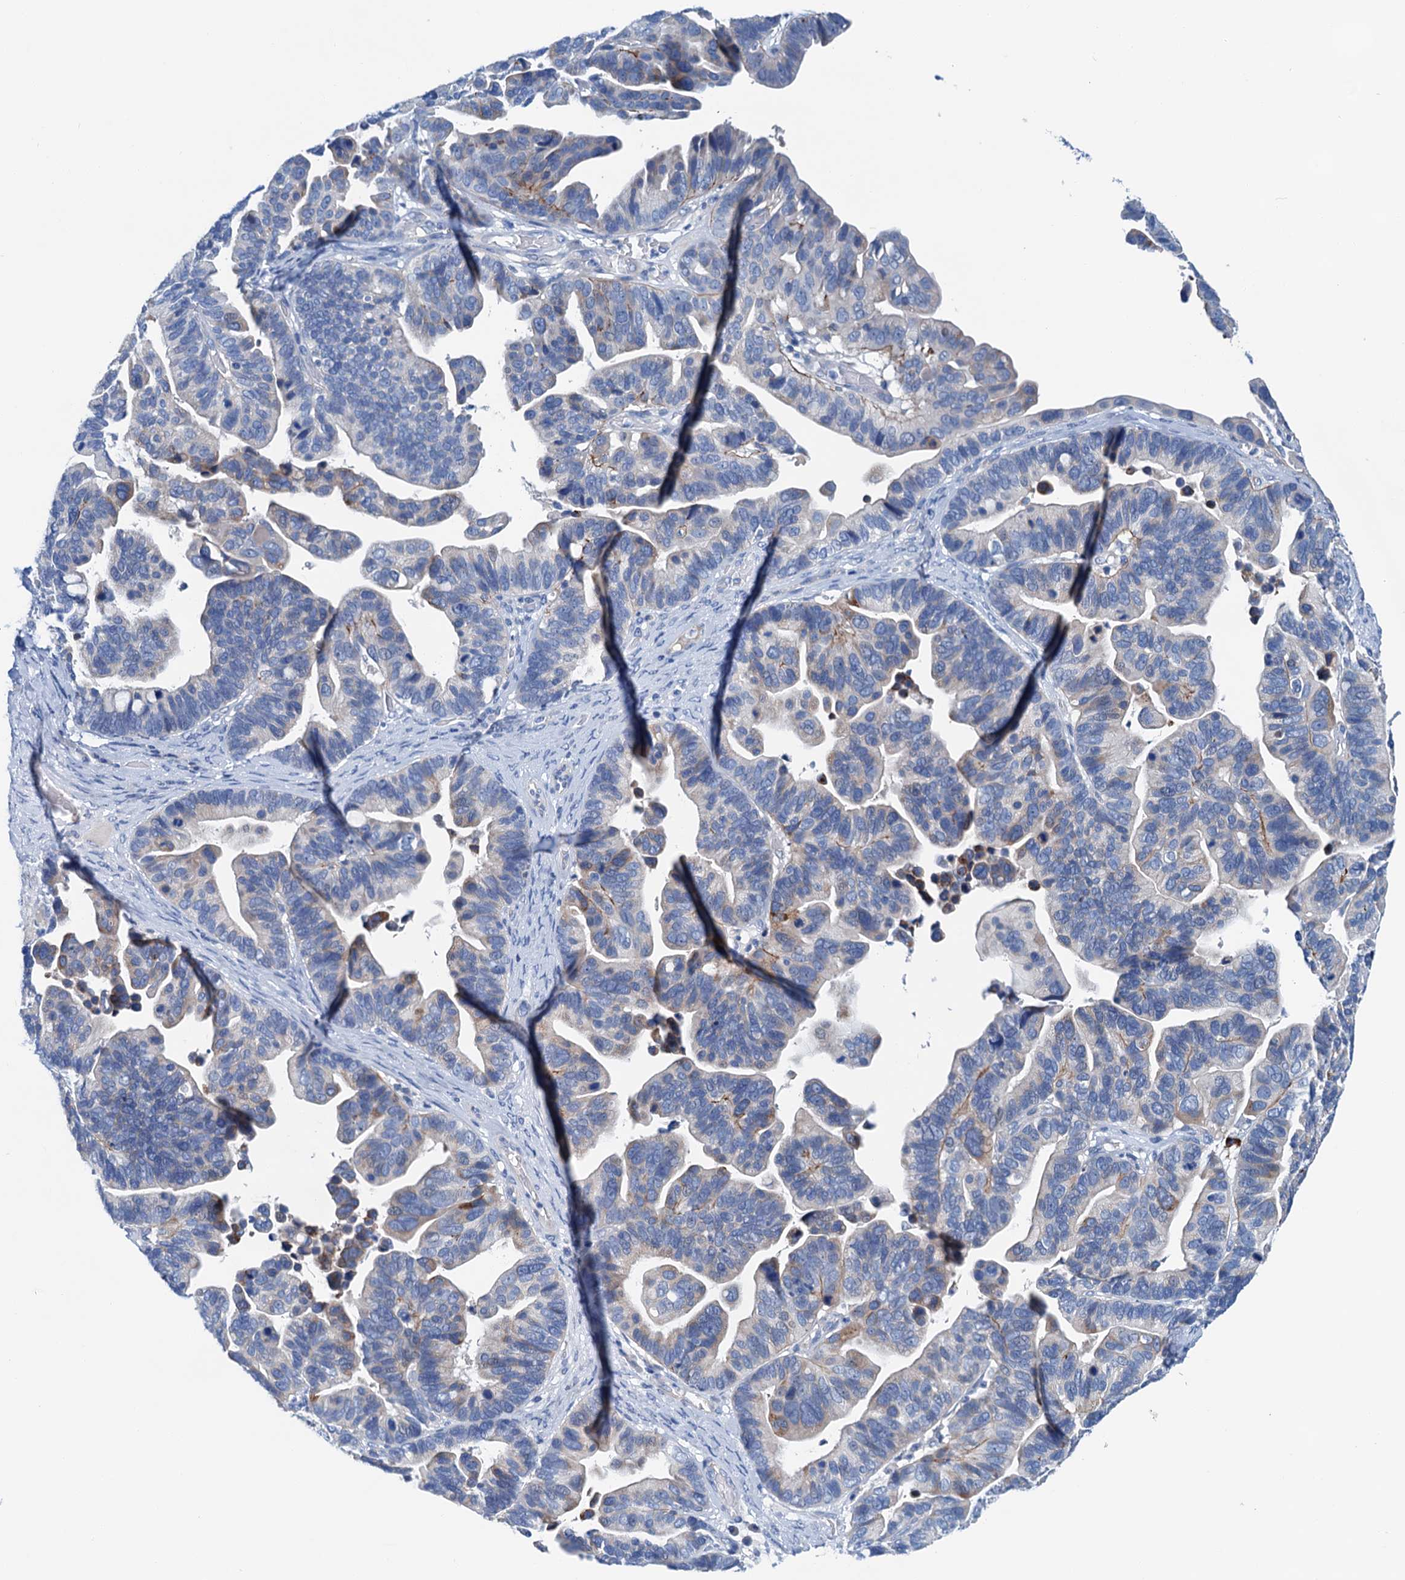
{"staining": {"intensity": "weak", "quantity": "<25%", "location": "cytoplasmic/membranous"}, "tissue": "ovarian cancer", "cell_type": "Tumor cells", "image_type": "cancer", "snomed": [{"axis": "morphology", "description": "Cystadenocarcinoma, serous, NOS"}, {"axis": "topography", "description": "Ovary"}], "caption": "Immunohistochemistry histopathology image of ovarian serous cystadenocarcinoma stained for a protein (brown), which demonstrates no expression in tumor cells.", "gene": "KNDC1", "patient": {"sex": "female", "age": 56}}